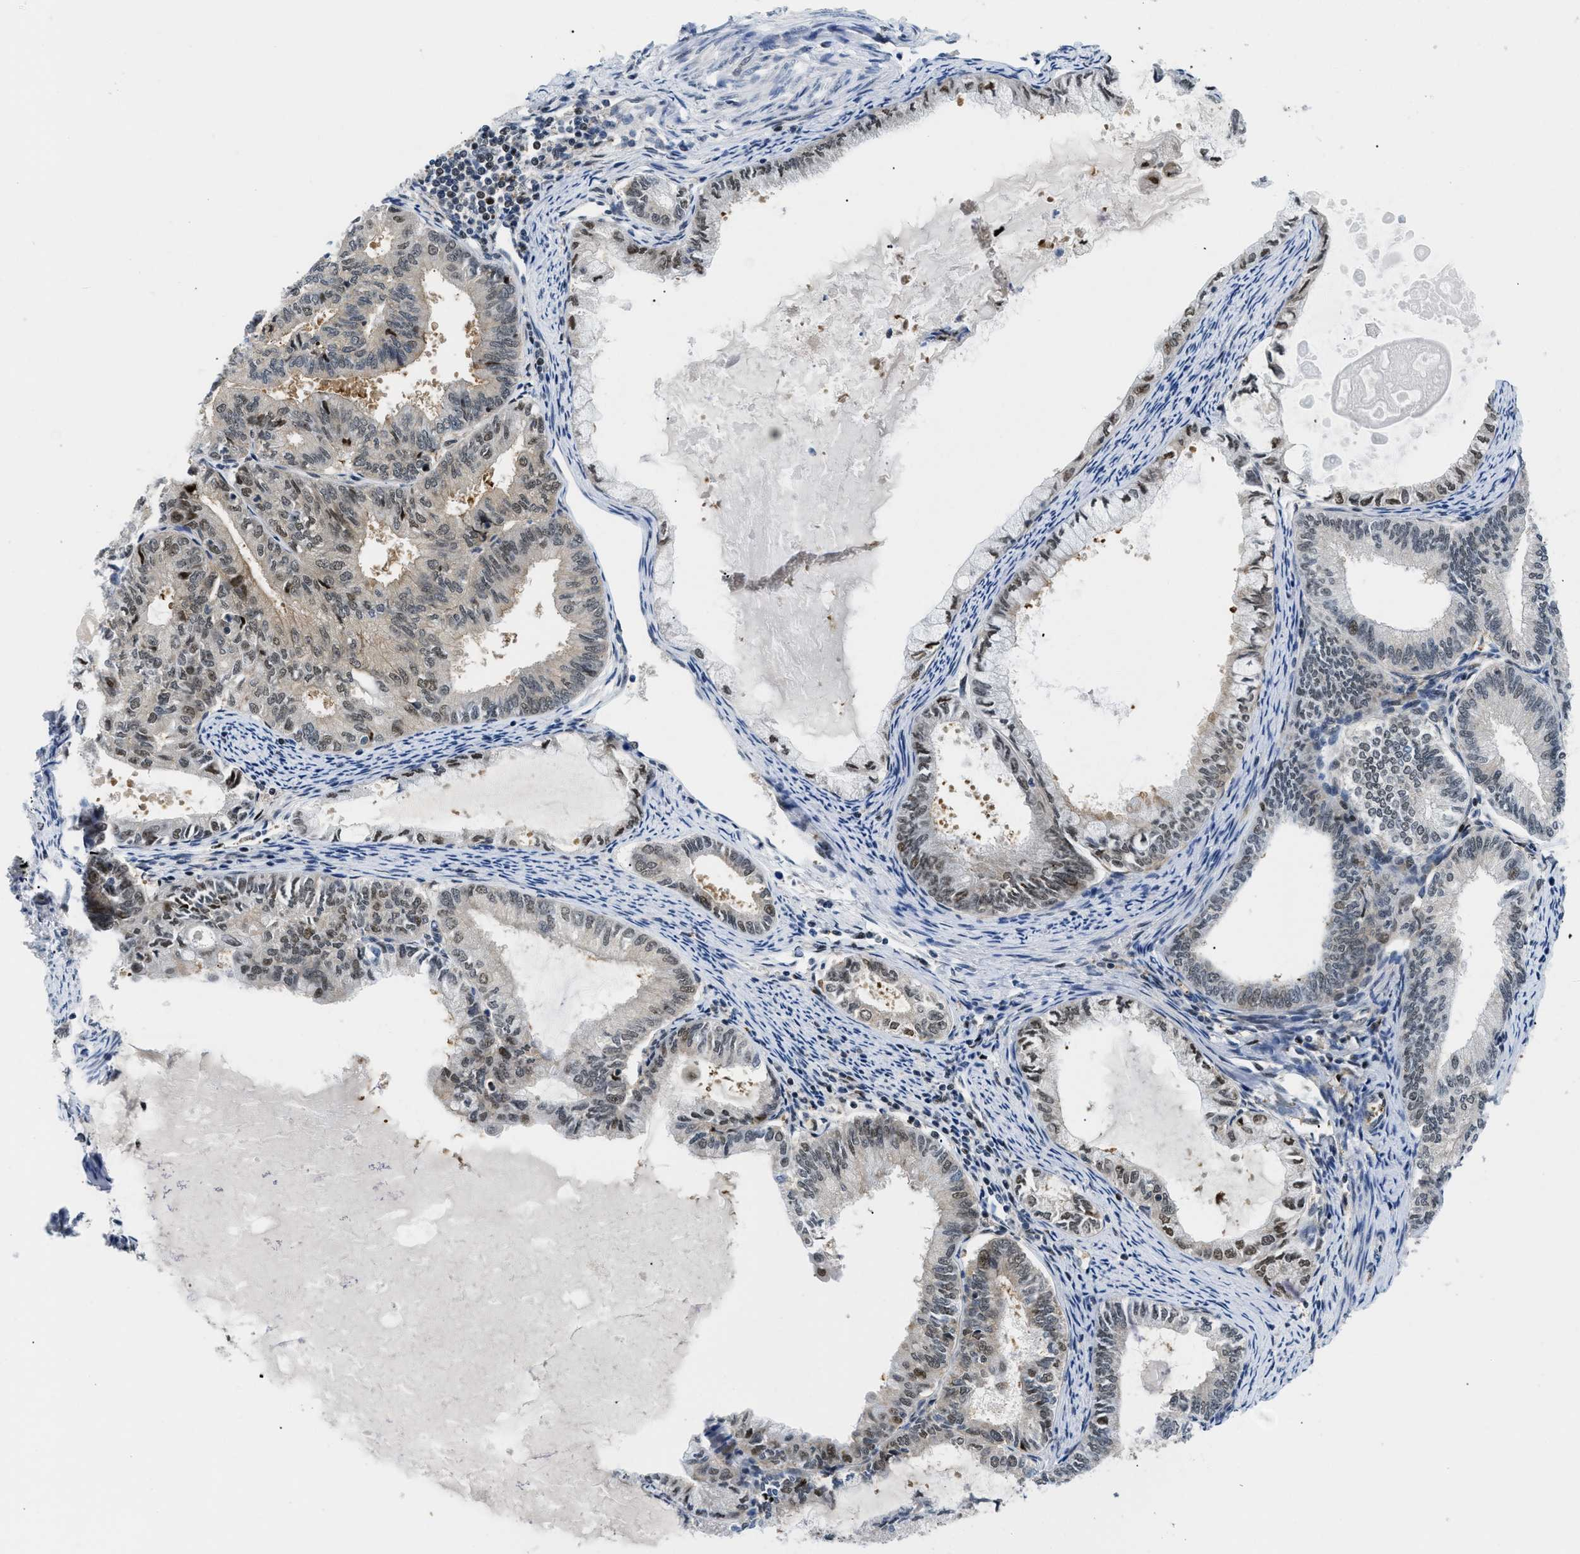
{"staining": {"intensity": "weak", "quantity": "25%-75%", "location": "nuclear"}, "tissue": "endometrial cancer", "cell_type": "Tumor cells", "image_type": "cancer", "snomed": [{"axis": "morphology", "description": "Adenocarcinoma, NOS"}, {"axis": "topography", "description": "Endometrium"}], "caption": "This is an image of IHC staining of endometrial cancer (adenocarcinoma), which shows weak expression in the nuclear of tumor cells.", "gene": "SLC29A2", "patient": {"sex": "female", "age": 86}}